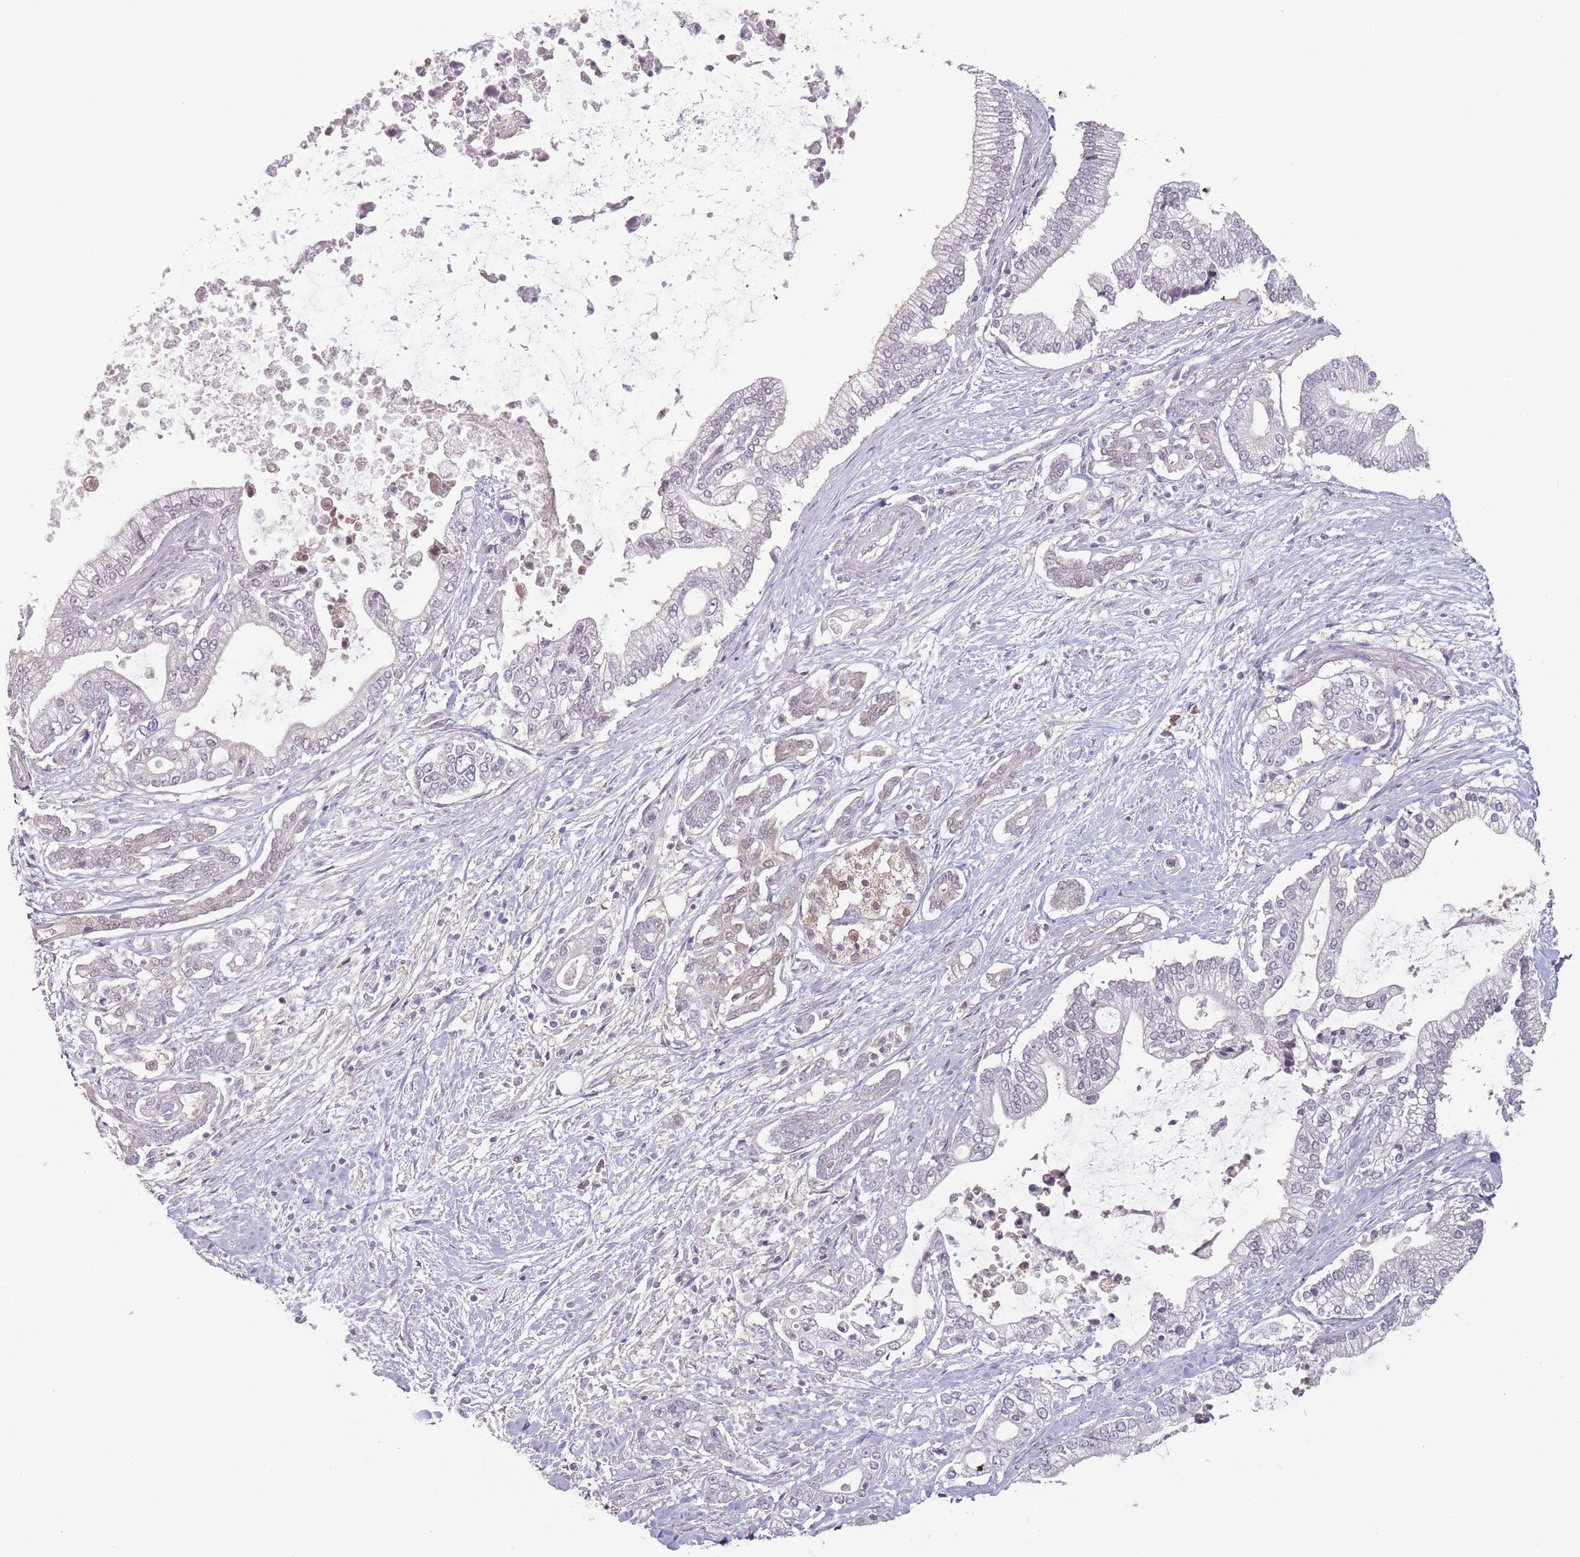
{"staining": {"intensity": "negative", "quantity": "none", "location": "none"}, "tissue": "pancreatic cancer", "cell_type": "Tumor cells", "image_type": "cancer", "snomed": [{"axis": "morphology", "description": "Adenocarcinoma, NOS"}, {"axis": "topography", "description": "Pancreas"}], "caption": "This image is of pancreatic adenocarcinoma stained with IHC to label a protein in brown with the nuclei are counter-stained blue. There is no expression in tumor cells.", "gene": "NAXE", "patient": {"sex": "male", "age": 69}}